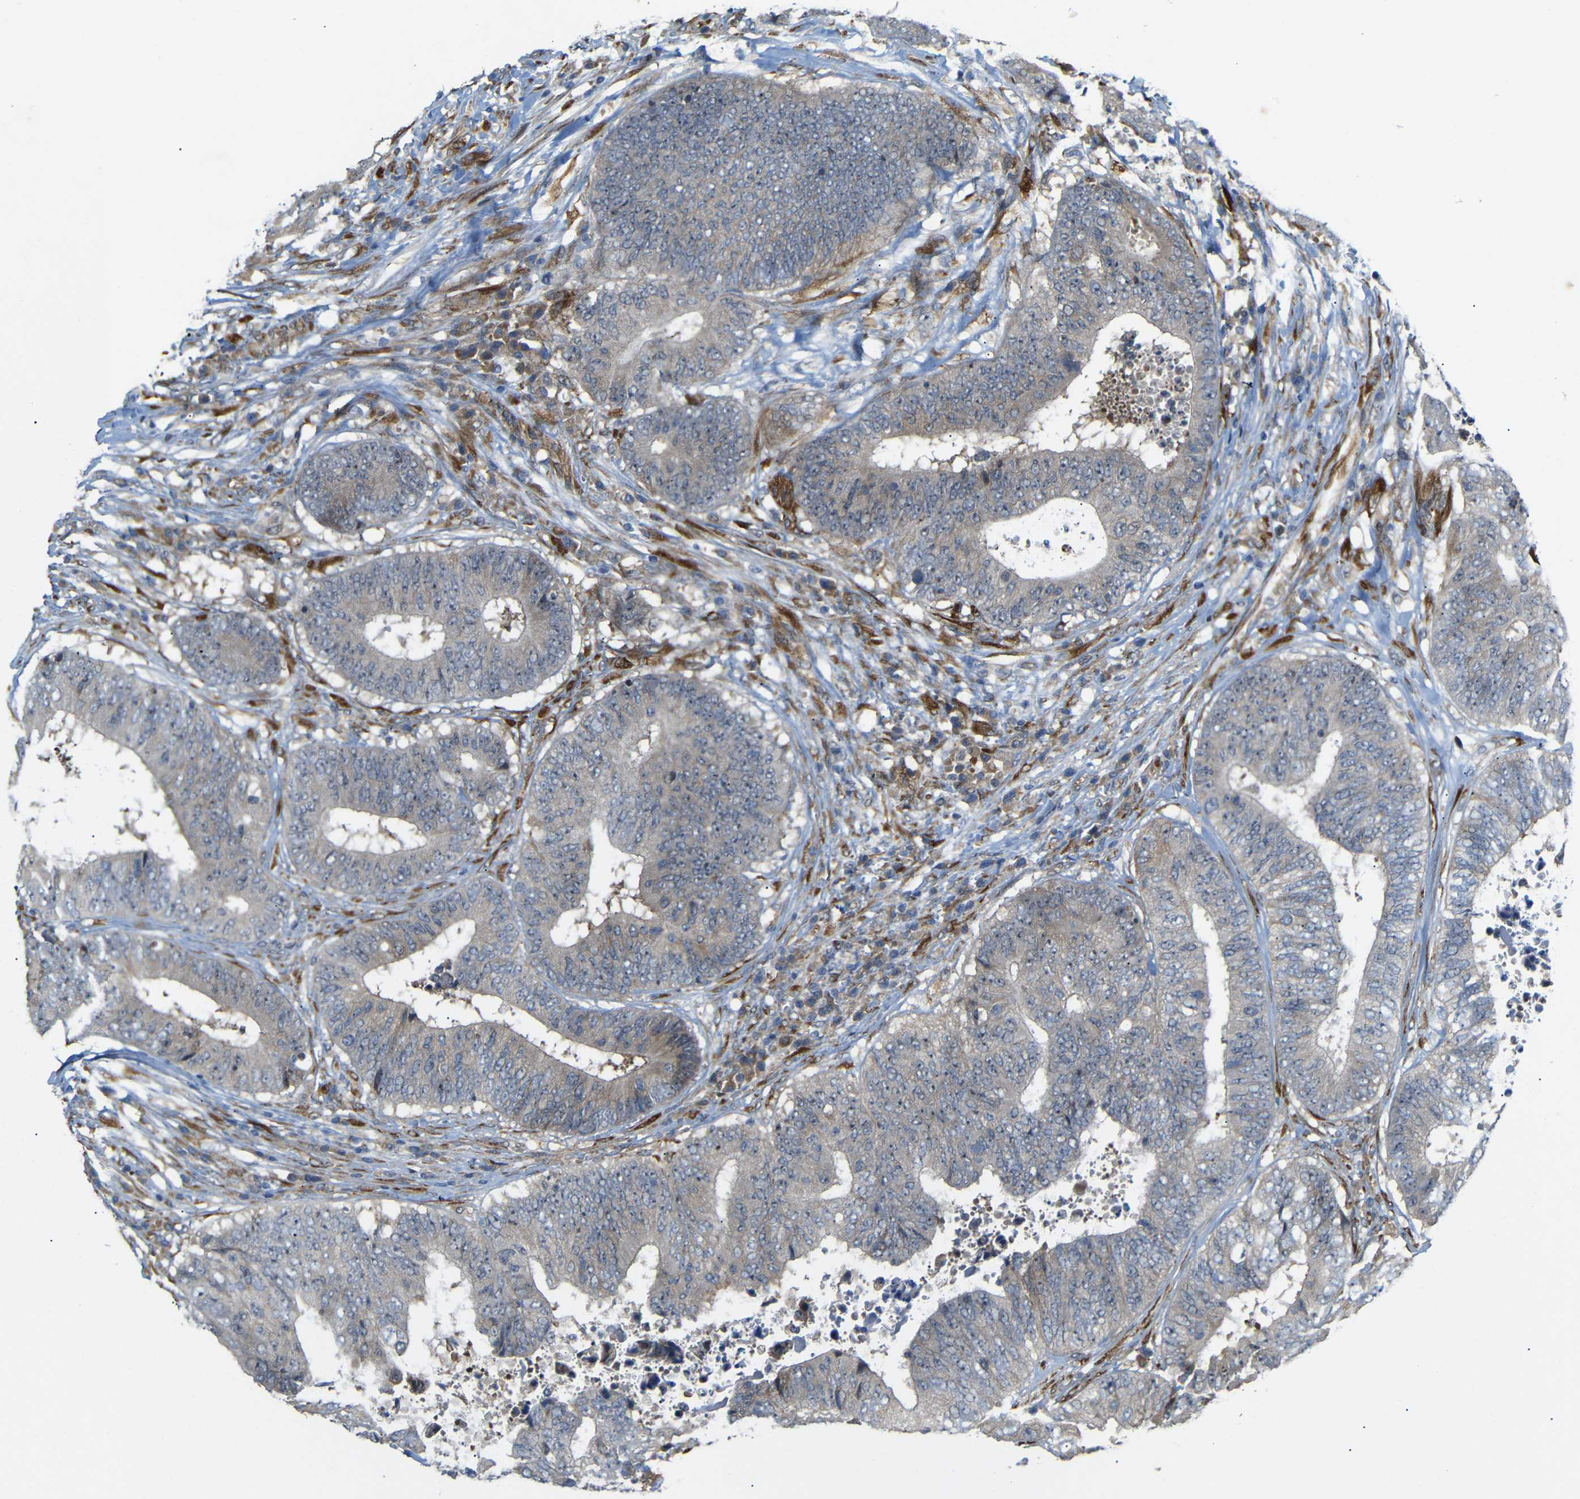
{"staining": {"intensity": "negative", "quantity": "none", "location": "none"}, "tissue": "colorectal cancer", "cell_type": "Tumor cells", "image_type": "cancer", "snomed": [{"axis": "morphology", "description": "Adenocarcinoma, NOS"}, {"axis": "topography", "description": "Rectum"}], "caption": "Photomicrograph shows no protein positivity in tumor cells of adenocarcinoma (colorectal) tissue.", "gene": "P3H2", "patient": {"sex": "male", "age": 72}}